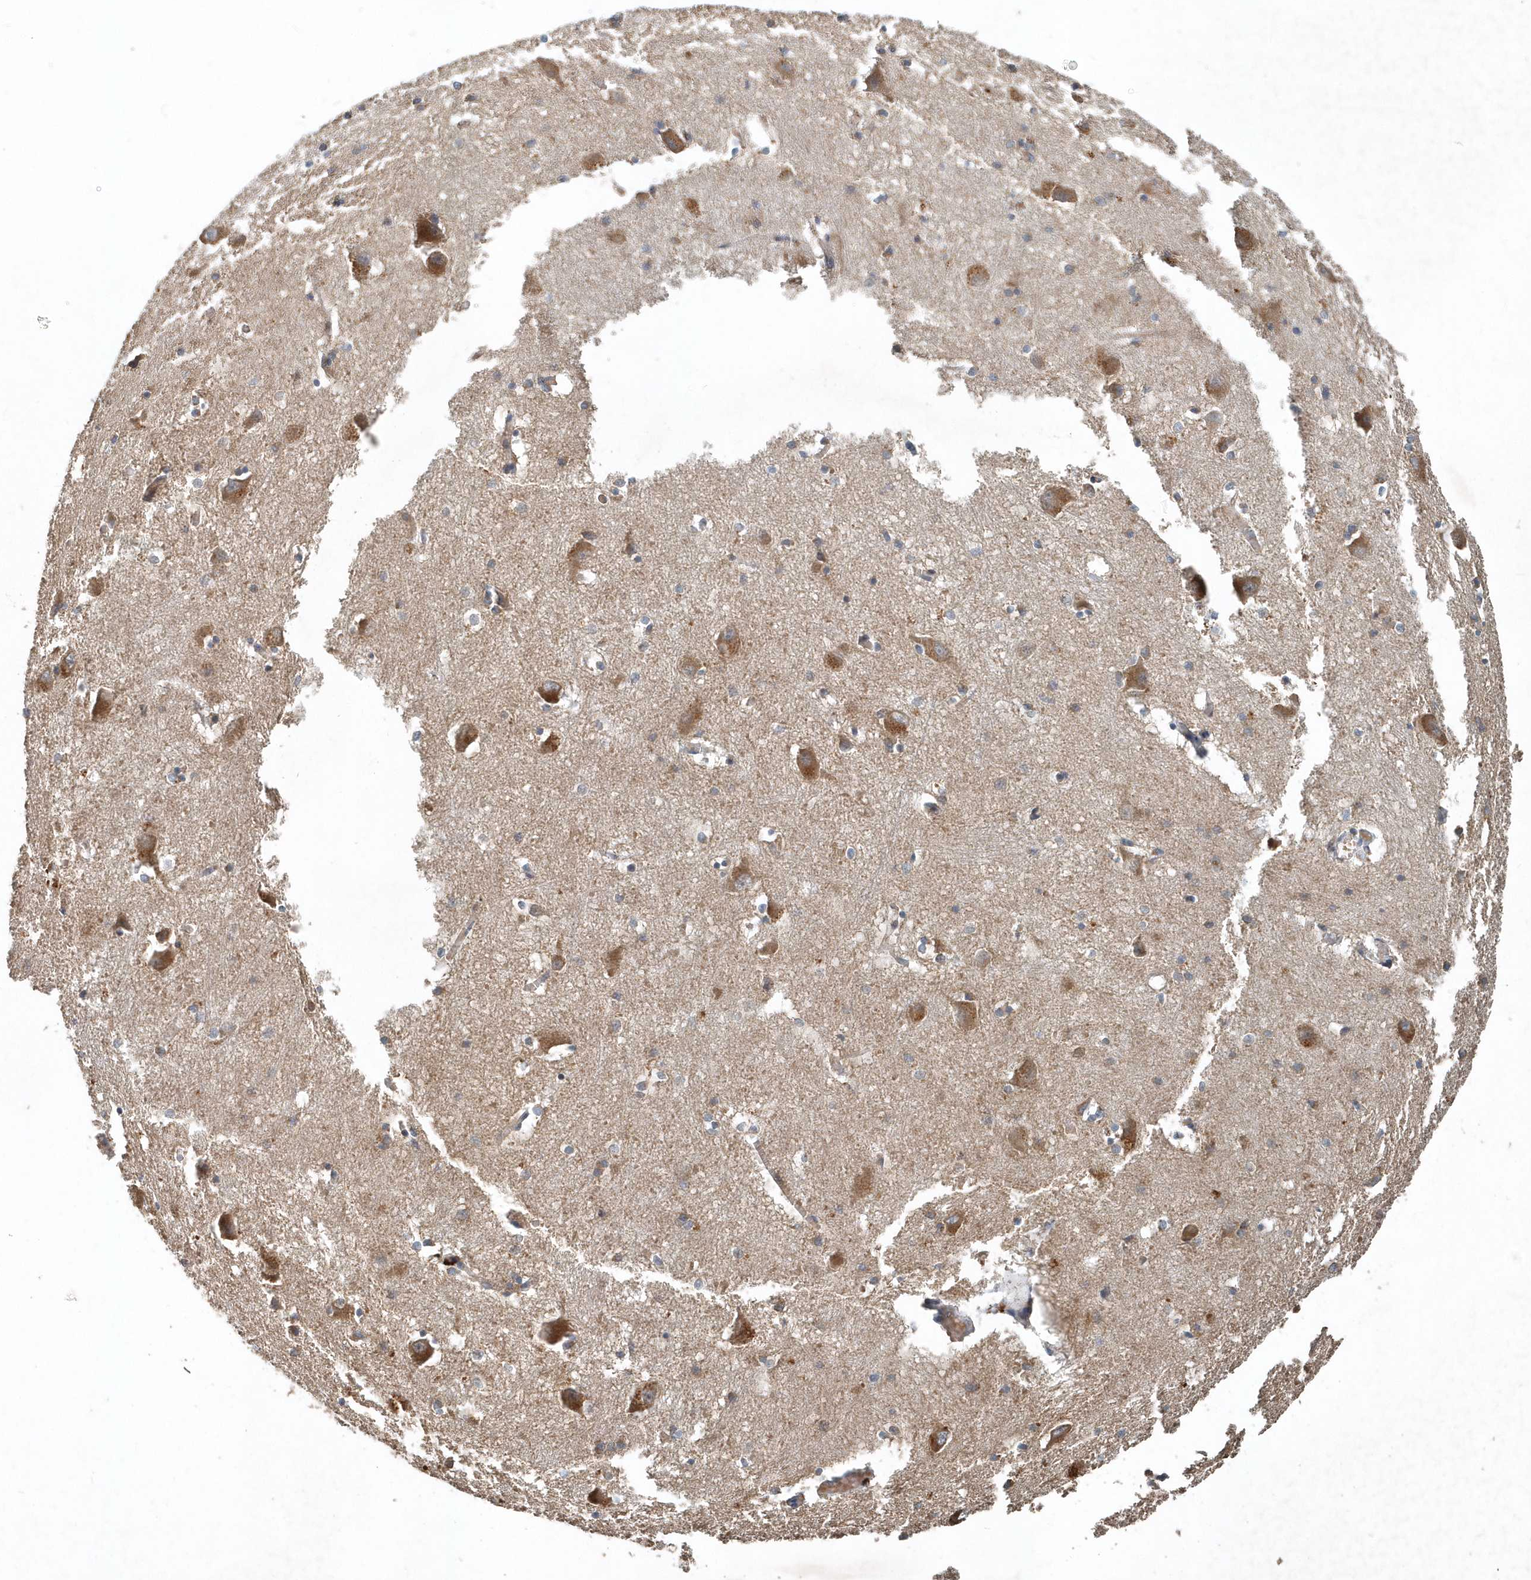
{"staining": {"intensity": "weak", "quantity": "25%-75%", "location": "cytoplasmic/membranous"}, "tissue": "caudate", "cell_type": "Glial cells", "image_type": "normal", "snomed": [{"axis": "morphology", "description": "Normal tissue, NOS"}, {"axis": "topography", "description": "Lateral ventricle wall"}], "caption": "A histopathology image of human caudate stained for a protein shows weak cytoplasmic/membranous brown staining in glial cells.", "gene": "SCFD2", "patient": {"sex": "male", "age": 37}}